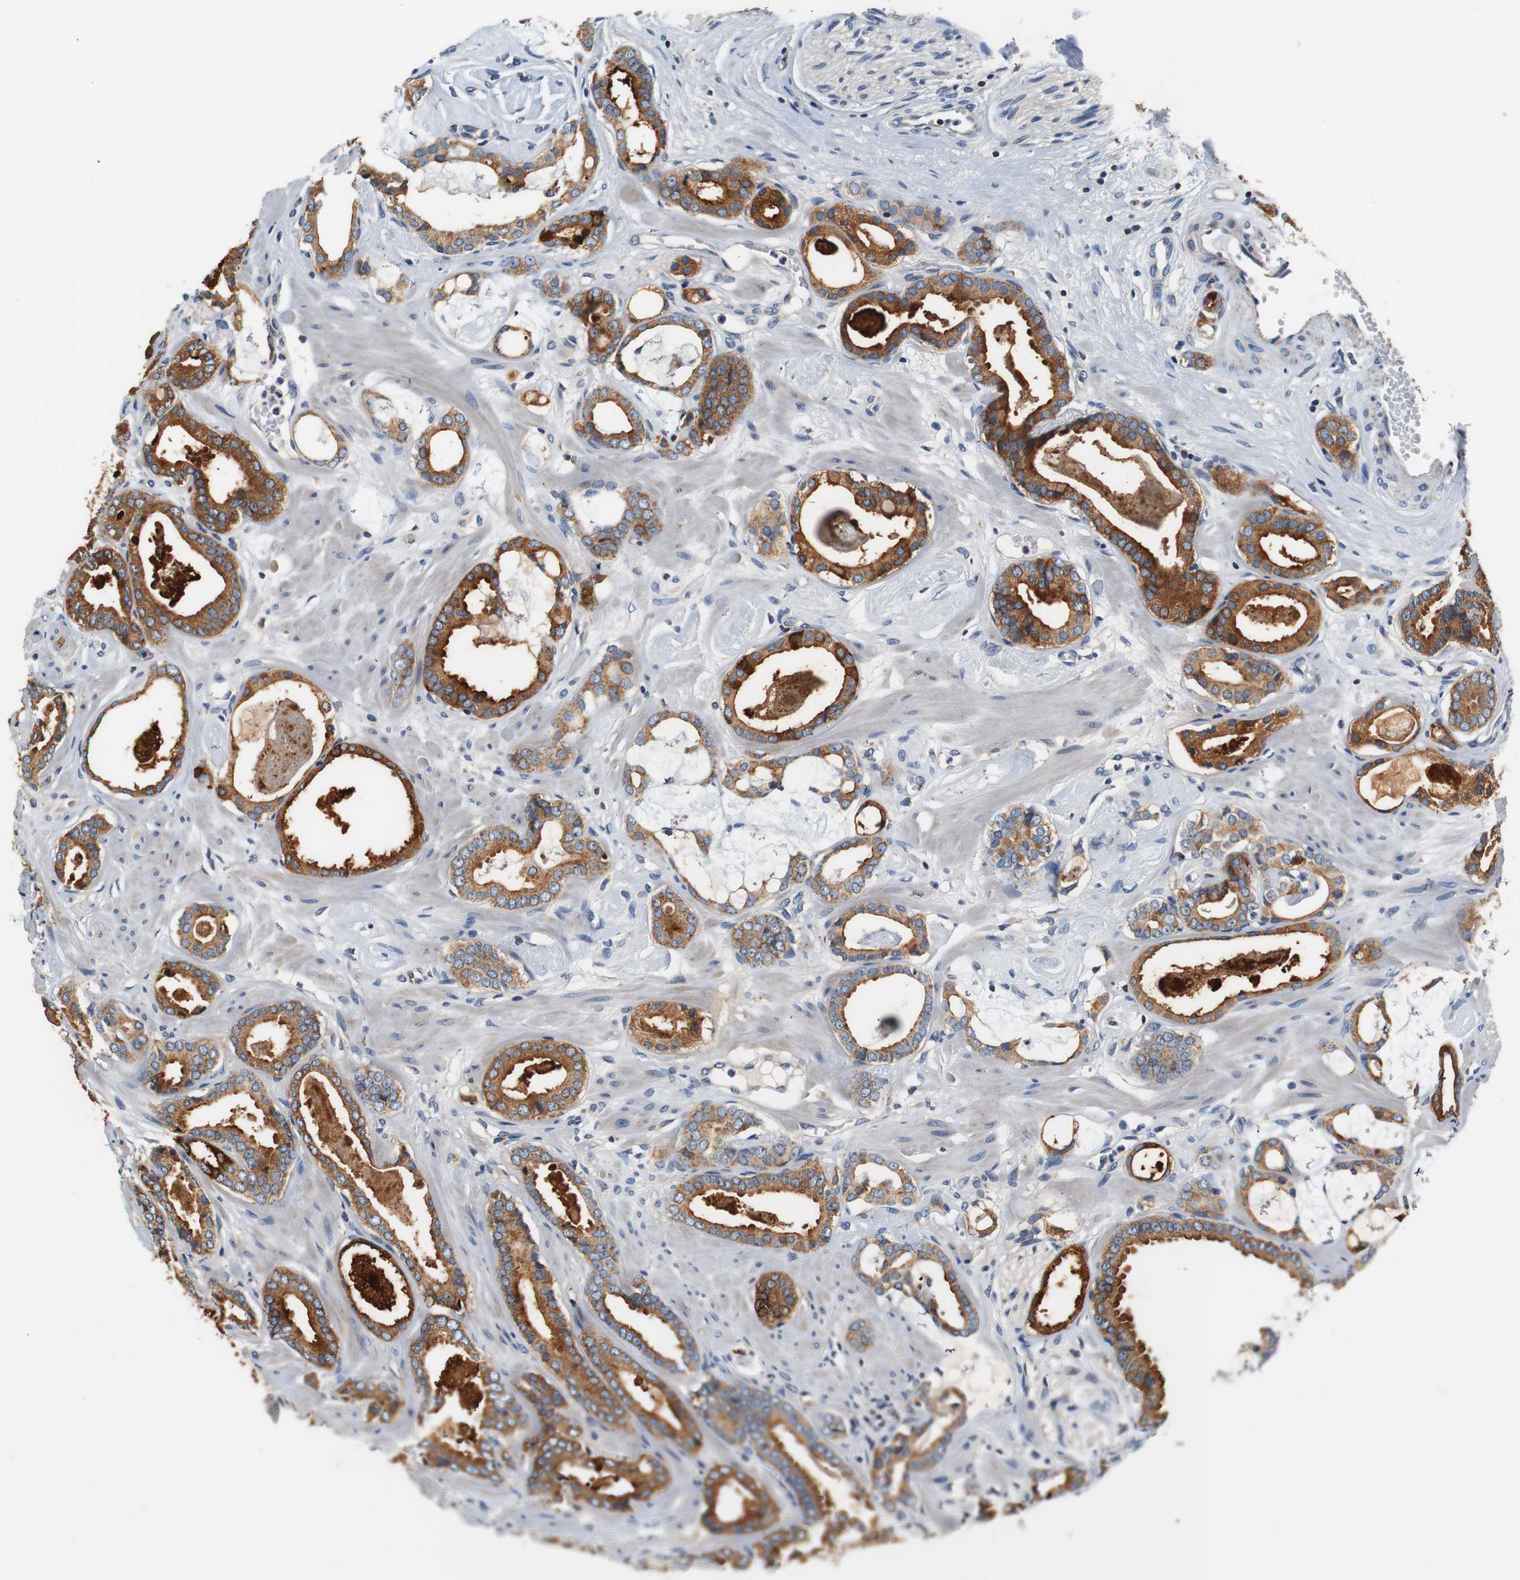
{"staining": {"intensity": "moderate", "quantity": ">75%", "location": "cytoplasmic/membranous"}, "tissue": "prostate cancer", "cell_type": "Tumor cells", "image_type": "cancer", "snomed": [{"axis": "morphology", "description": "Adenocarcinoma, Low grade"}, {"axis": "topography", "description": "Prostate"}], "caption": "This photomicrograph displays prostate cancer (adenocarcinoma (low-grade)) stained with immunohistochemistry (IHC) to label a protein in brown. The cytoplasmic/membranous of tumor cells show moderate positivity for the protein. Nuclei are counter-stained blue.", "gene": "LRP4", "patient": {"sex": "male", "age": 53}}